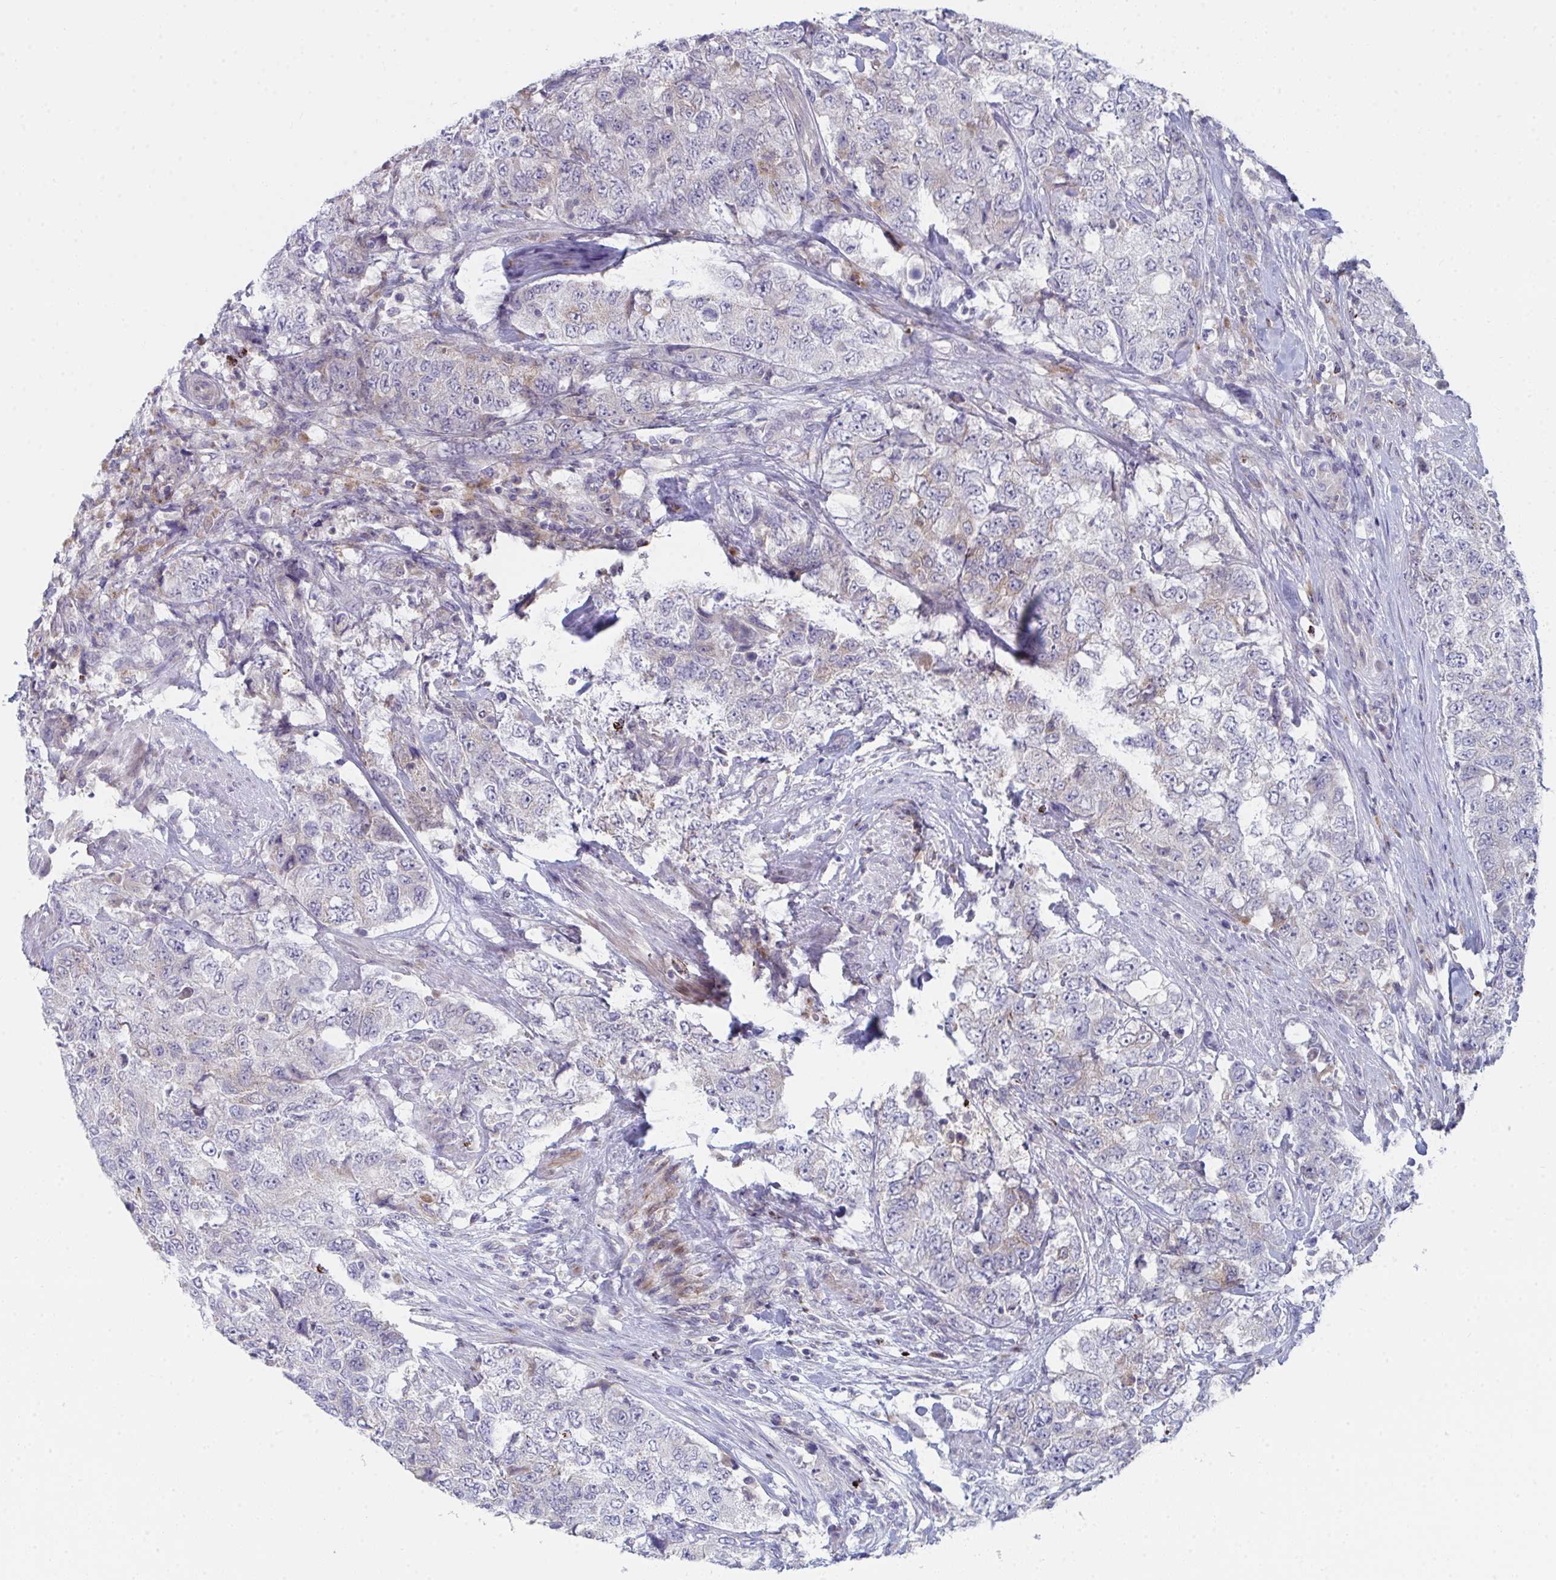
{"staining": {"intensity": "negative", "quantity": "none", "location": "none"}, "tissue": "urothelial cancer", "cell_type": "Tumor cells", "image_type": "cancer", "snomed": [{"axis": "morphology", "description": "Urothelial carcinoma, High grade"}, {"axis": "topography", "description": "Urinary bladder"}], "caption": "Photomicrograph shows no significant protein staining in tumor cells of high-grade urothelial carcinoma.", "gene": "VWDE", "patient": {"sex": "female", "age": 78}}